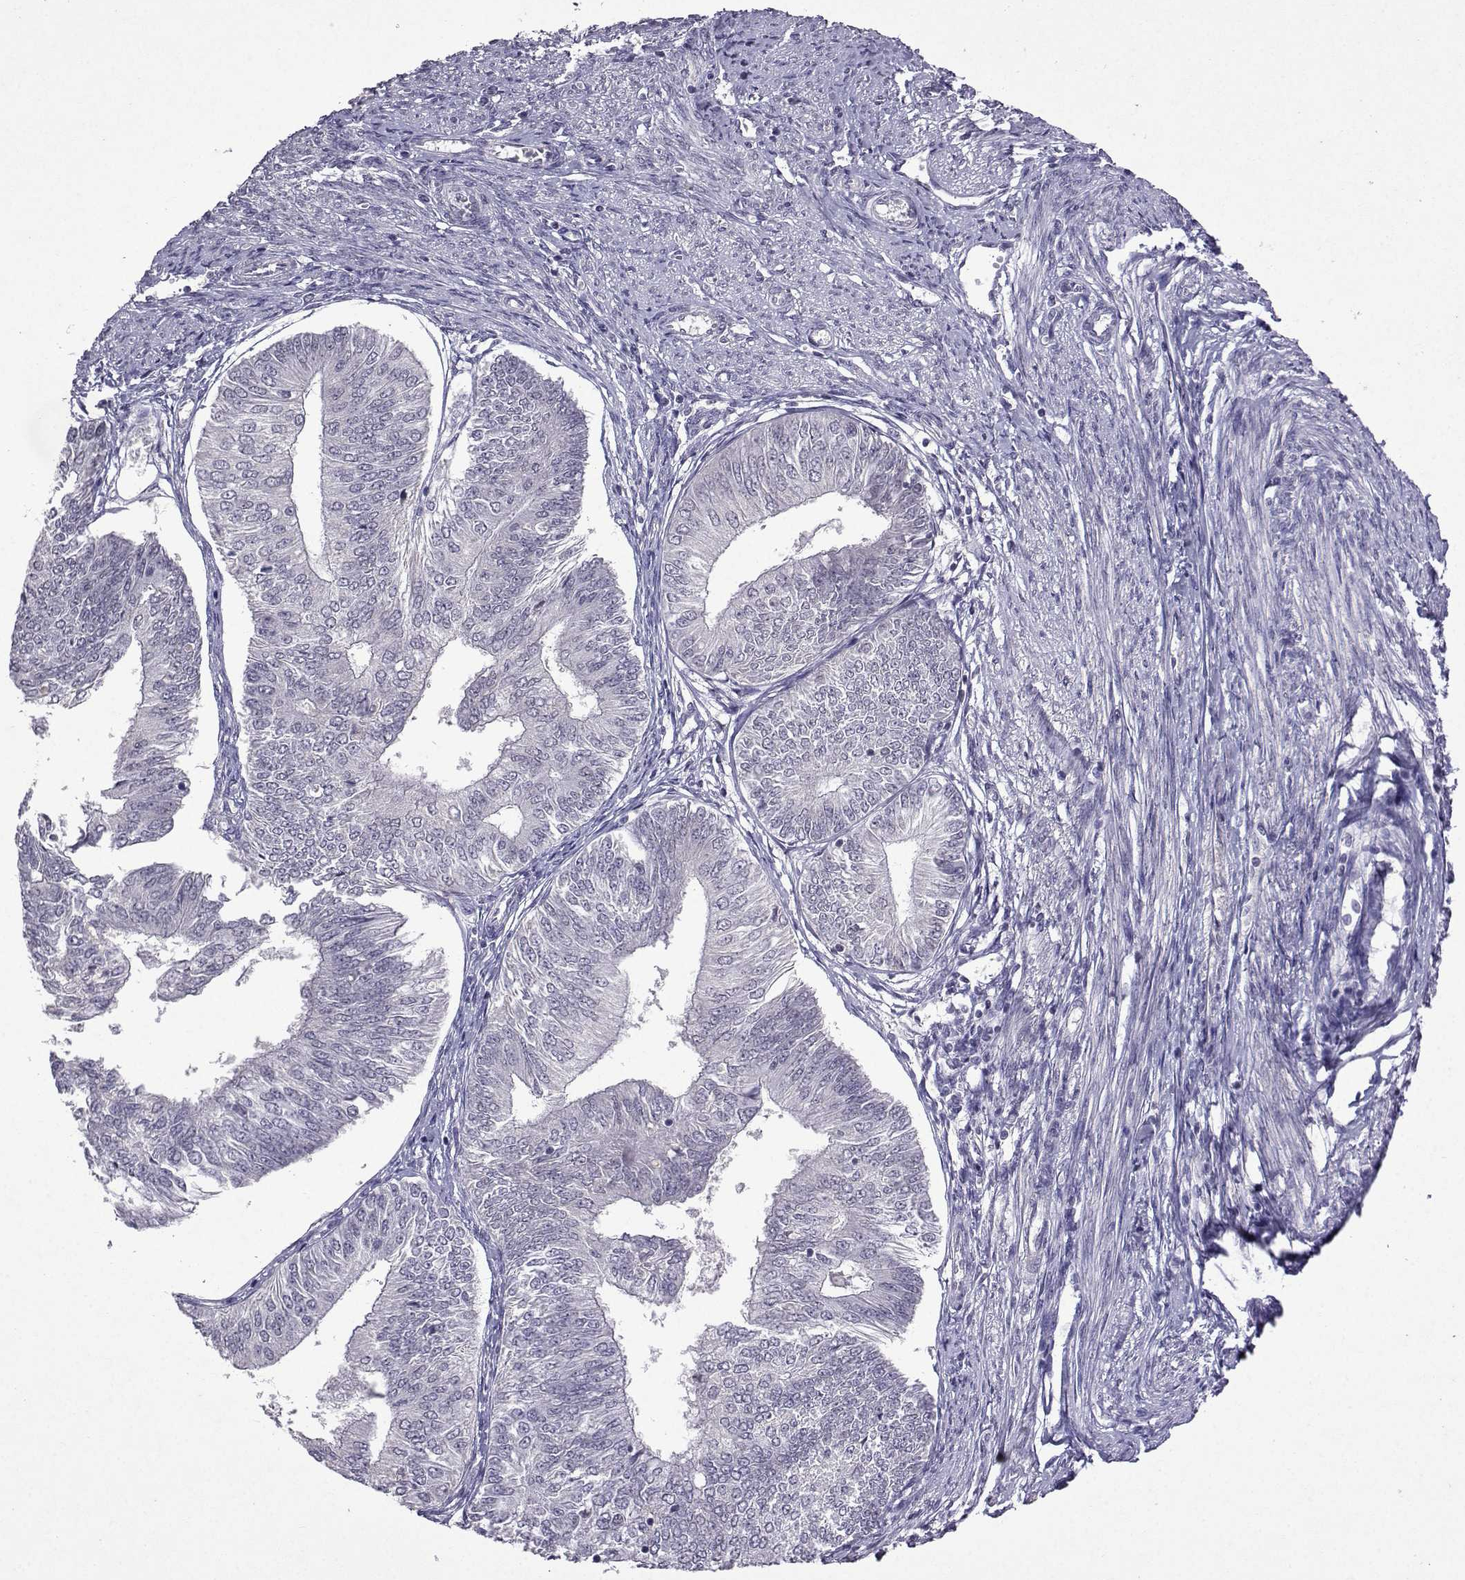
{"staining": {"intensity": "negative", "quantity": "none", "location": "none"}, "tissue": "endometrial cancer", "cell_type": "Tumor cells", "image_type": "cancer", "snomed": [{"axis": "morphology", "description": "Adenocarcinoma, NOS"}, {"axis": "topography", "description": "Endometrium"}], "caption": "An image of adenocarcinoma (endometrial) stained for a protein exhibits no brown staining in tumor cells.", "gene": "CCL28", "patient": {"sex": "female", "age": 58}}